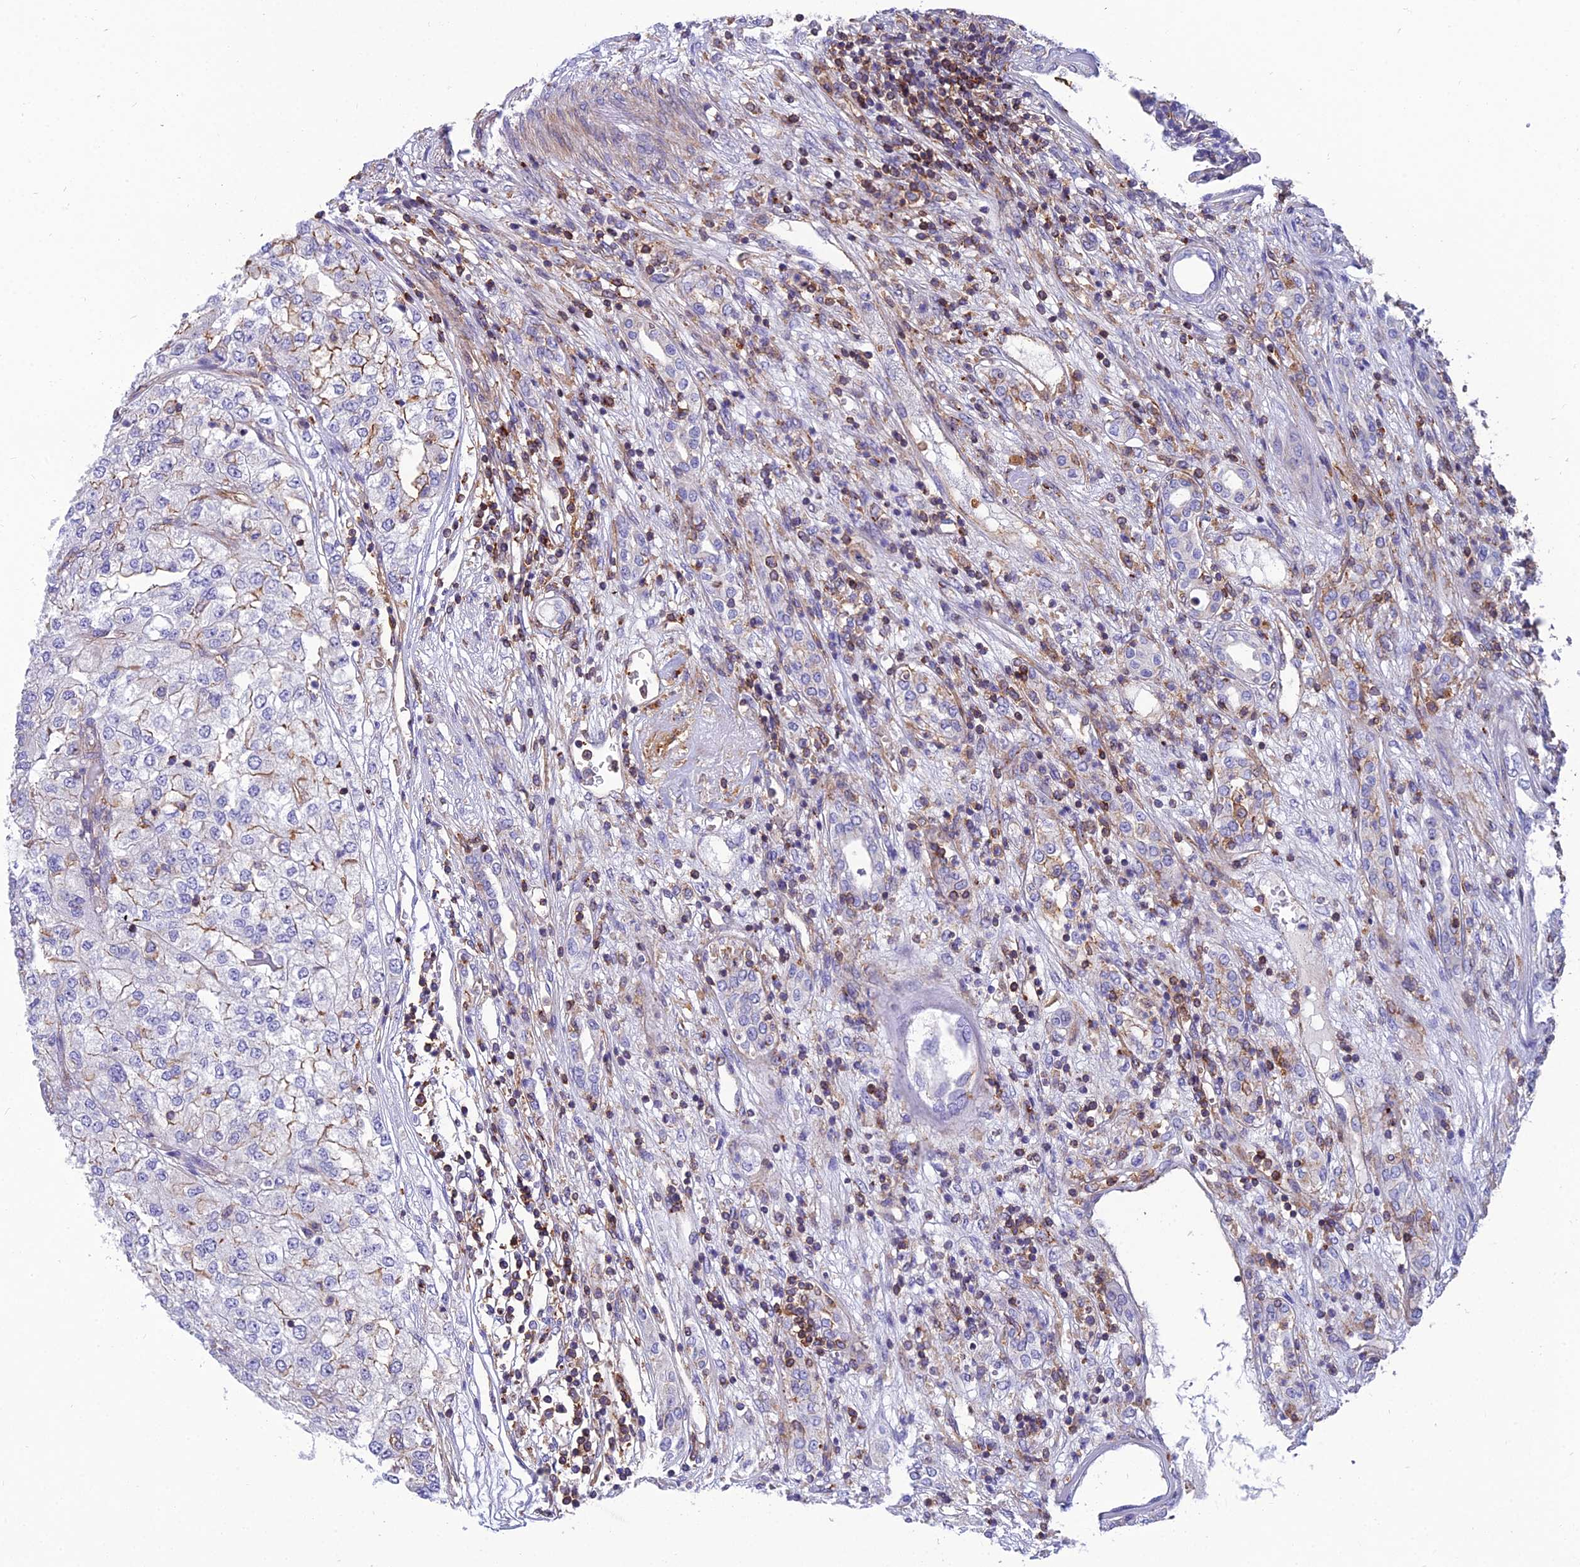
{"staining": {"intensity": "moderate", "quantity": "<25%", "location": "cytoplasmic/membranous"}, "tissue": "renal cancer", "cell_type": "Tumor cells", "image_type": "cancer", "snomed": [{"axis": "morphology", "description": "Adenocarcinoma, NOS"}, {"axis": "topography", "description": "Kidney"}], "caption": "Tumor cells reveal moderate cytoplasmic/membranous expression in about <25% of cells in renal adenocarcinoma.", "gene": "PPP1R18", "patient": {"sex": "female", "age": 54}}